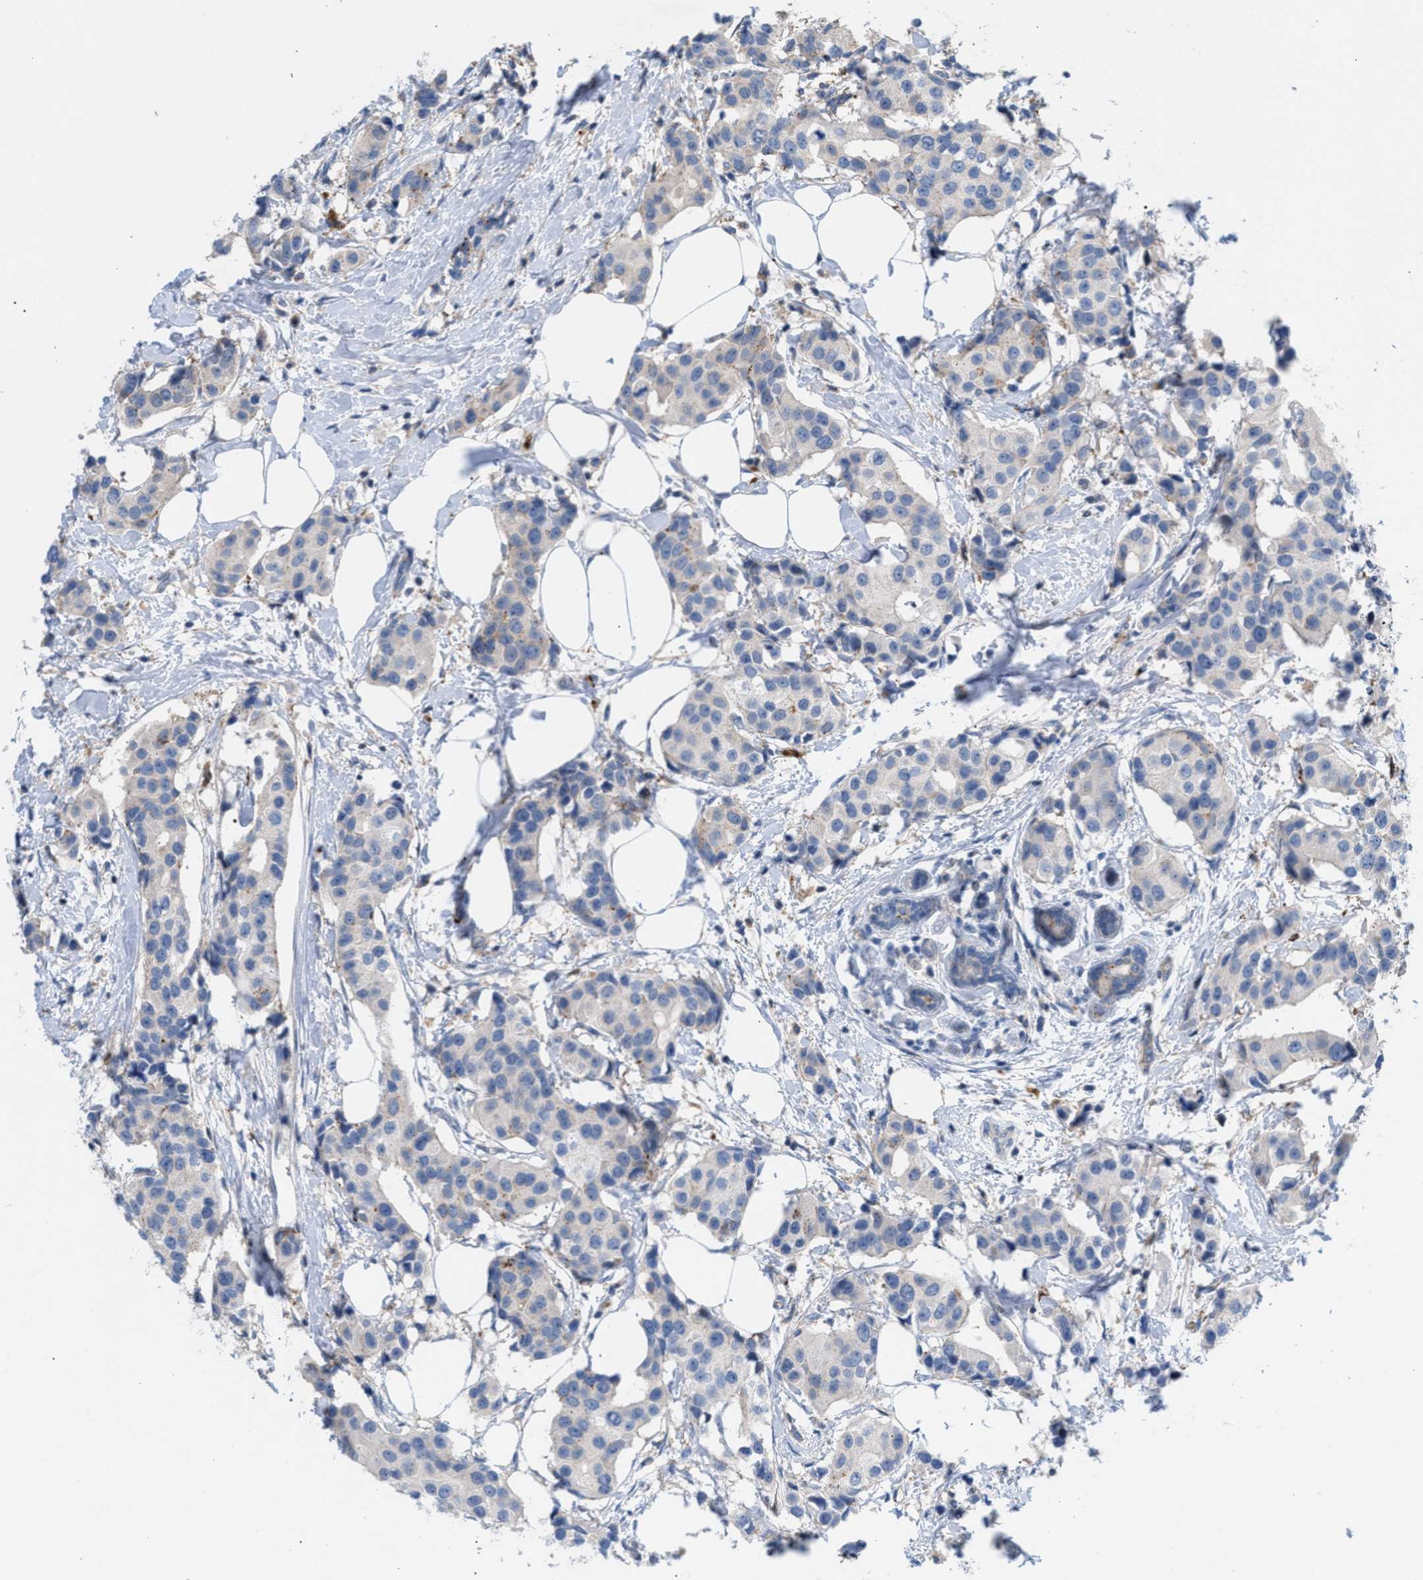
{"staining": {"intensity": "negative", "quantity": "none", "location": "none"}, "tissue": "breast cancer", "cell_type": "Tumor cells", "image_type": "cancer", "snomed": [{"axis": "morphology", "description": "Normal tissue, NOS"}, {"axis": "morphology", "description": "Duct carcinoma"}, {"axis": "topography", "description": "Breast"}], "caption": "Immunohistochemistry of breast intraductal carcinoma shows no expression in tumor cells.", "gene": "MBTD1", "patient": {"sex": "female", "age": 39}}